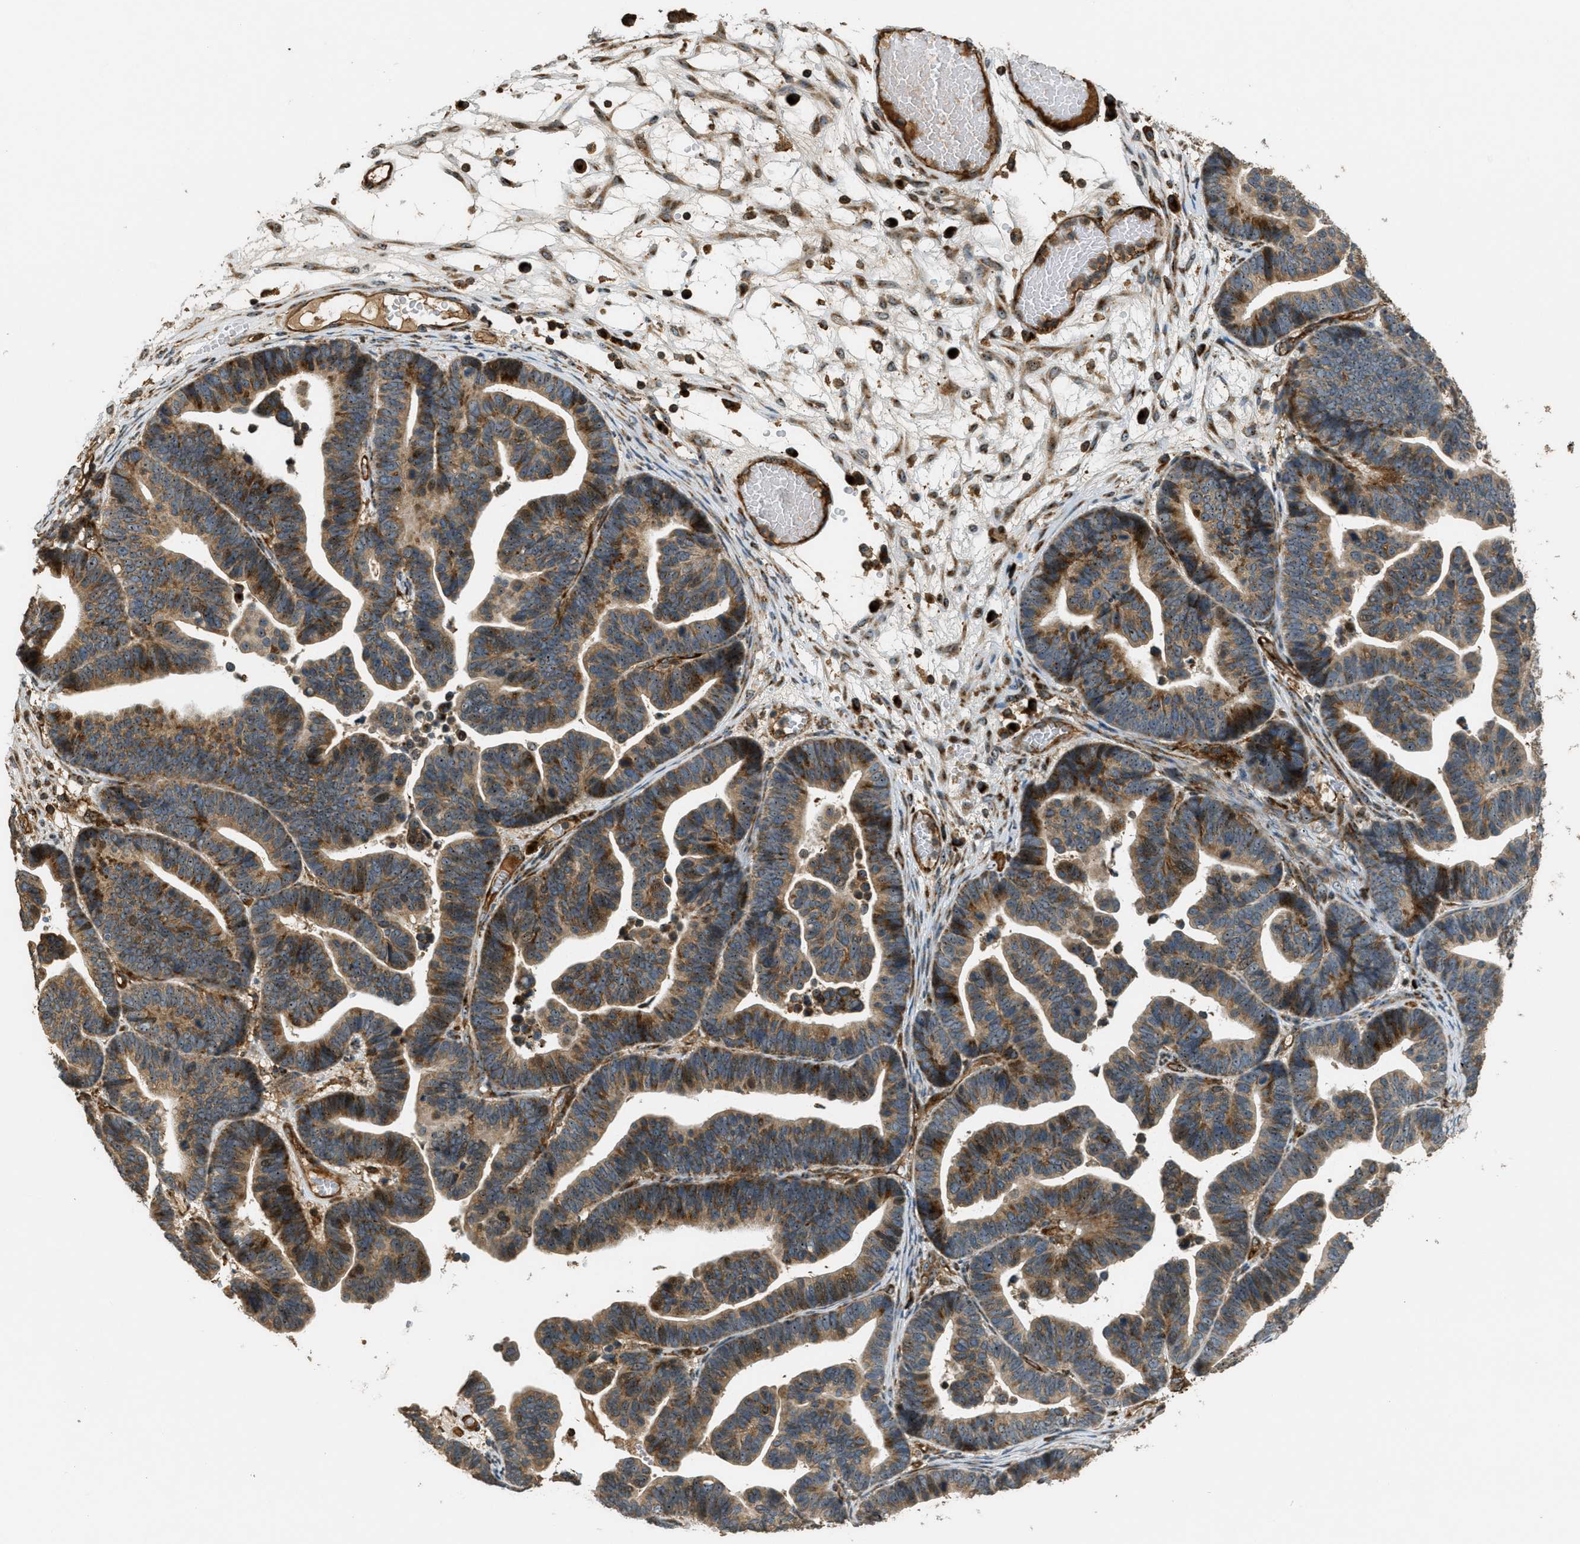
{"staining": {"intensity": "moderate", "quantity": ">75%", "location": "cytoplasmic/membranous,nuclear"}, "tissue": "ovarian cancer", "cell_type": "Tumor cells", "image_type": "cancer", "snomed": [{"axis": "morphology", "description": "Cystadenocarcinoma, serous, NOS"}, {"axis": "topography", "description": "Ovary"}], "caption": "IHC (DAB) staining of ovarian cancer demonstrates moderate cytoplasmic/membranous and nuclear protein staining in about >75% of tumor cells.", "gene": "LRP12", "patient": {"sex": "female", "age": 56}}